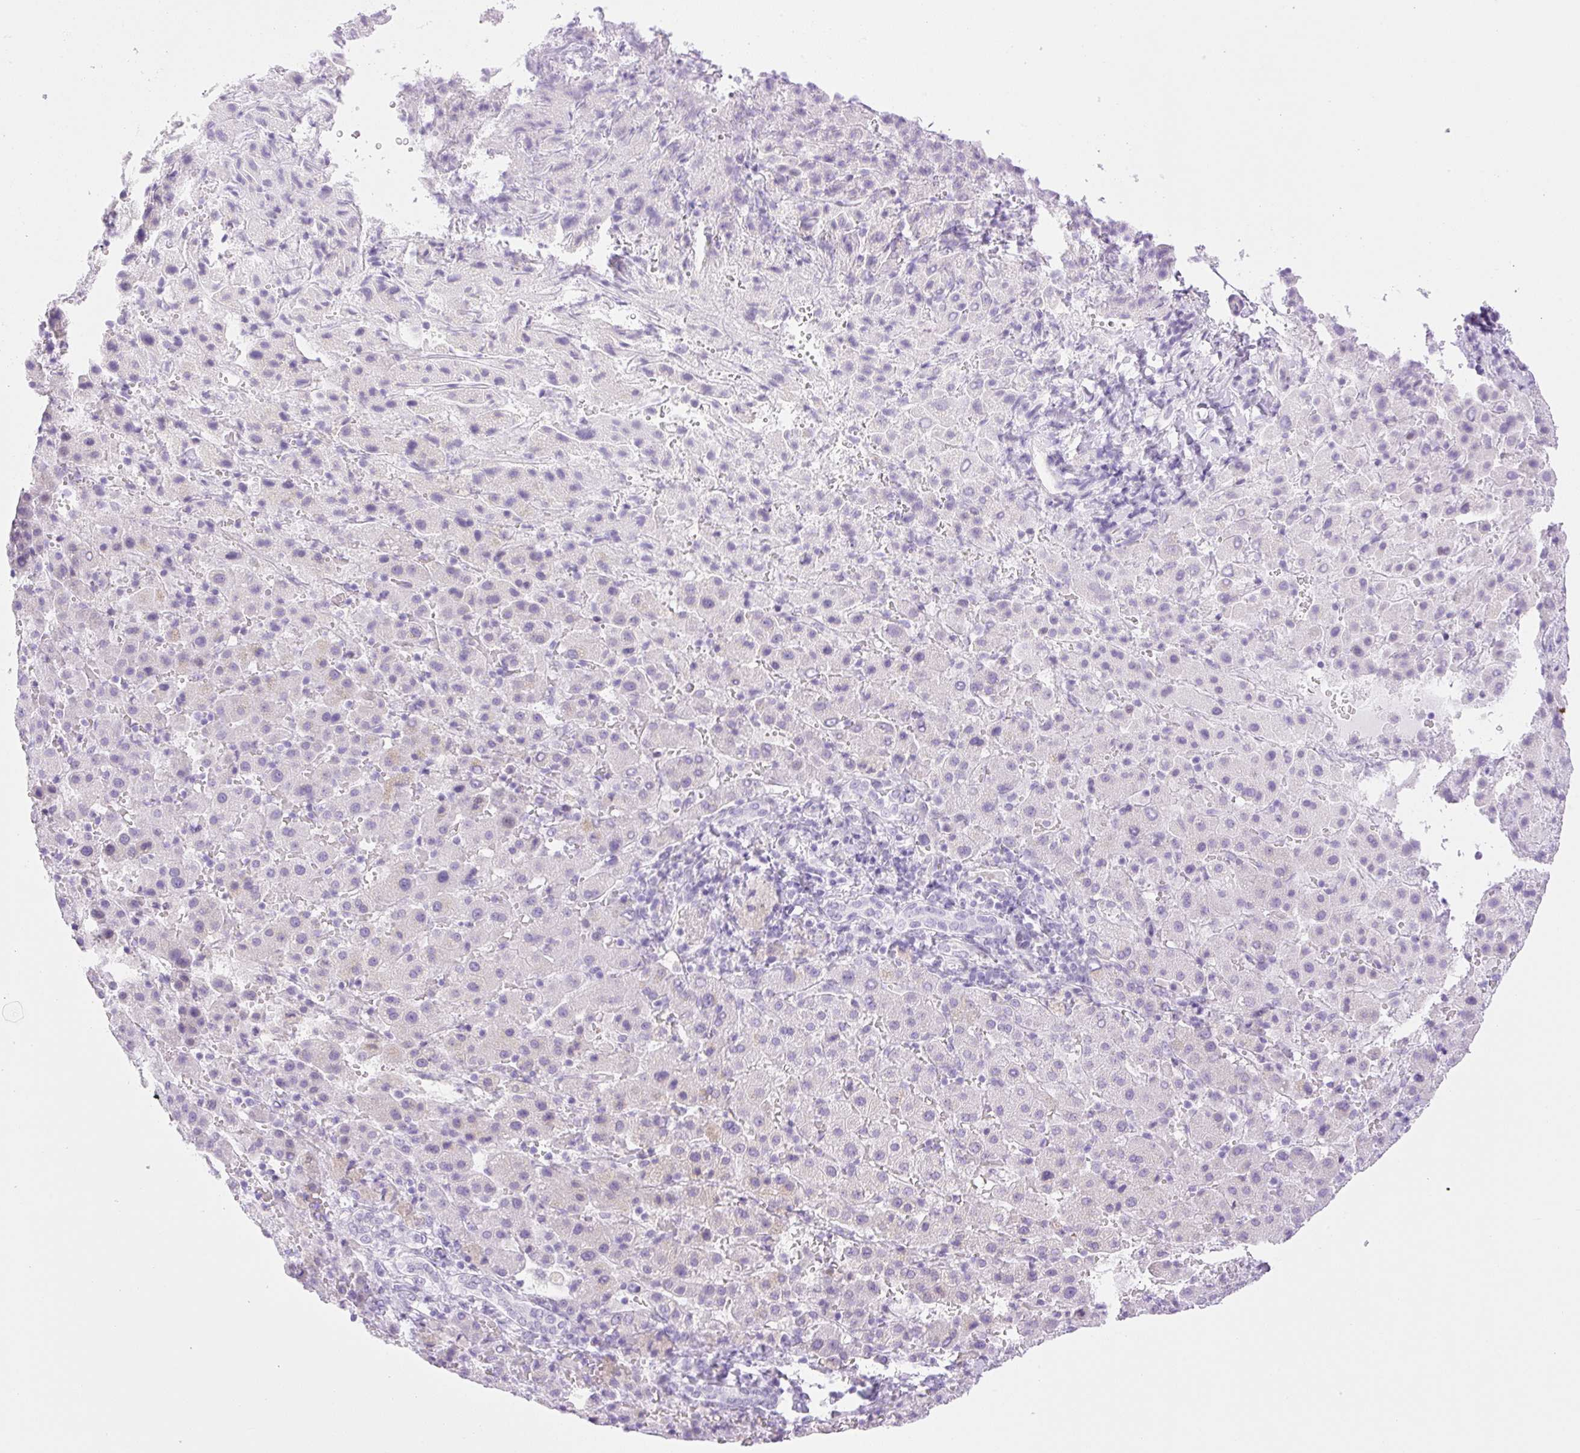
{"staining": {"intensity": "negative", "quantity": "none", "location": "none"}, "tissue": "liver cancer", "cell_type": "Tumor cells", "image_type": "cancer", "snomed": [{"axis": "morphology", "description": "Carcinoma, Hepatocellular, NOS"}, {"axis": "topography", "description": "Liver"}], "caption": "This is an immunohistochemistry image of human liver cancer. There is no staining in tumor cells.", "gene": "SPRR4", "patient": {"sex": "female", "age": 58}}